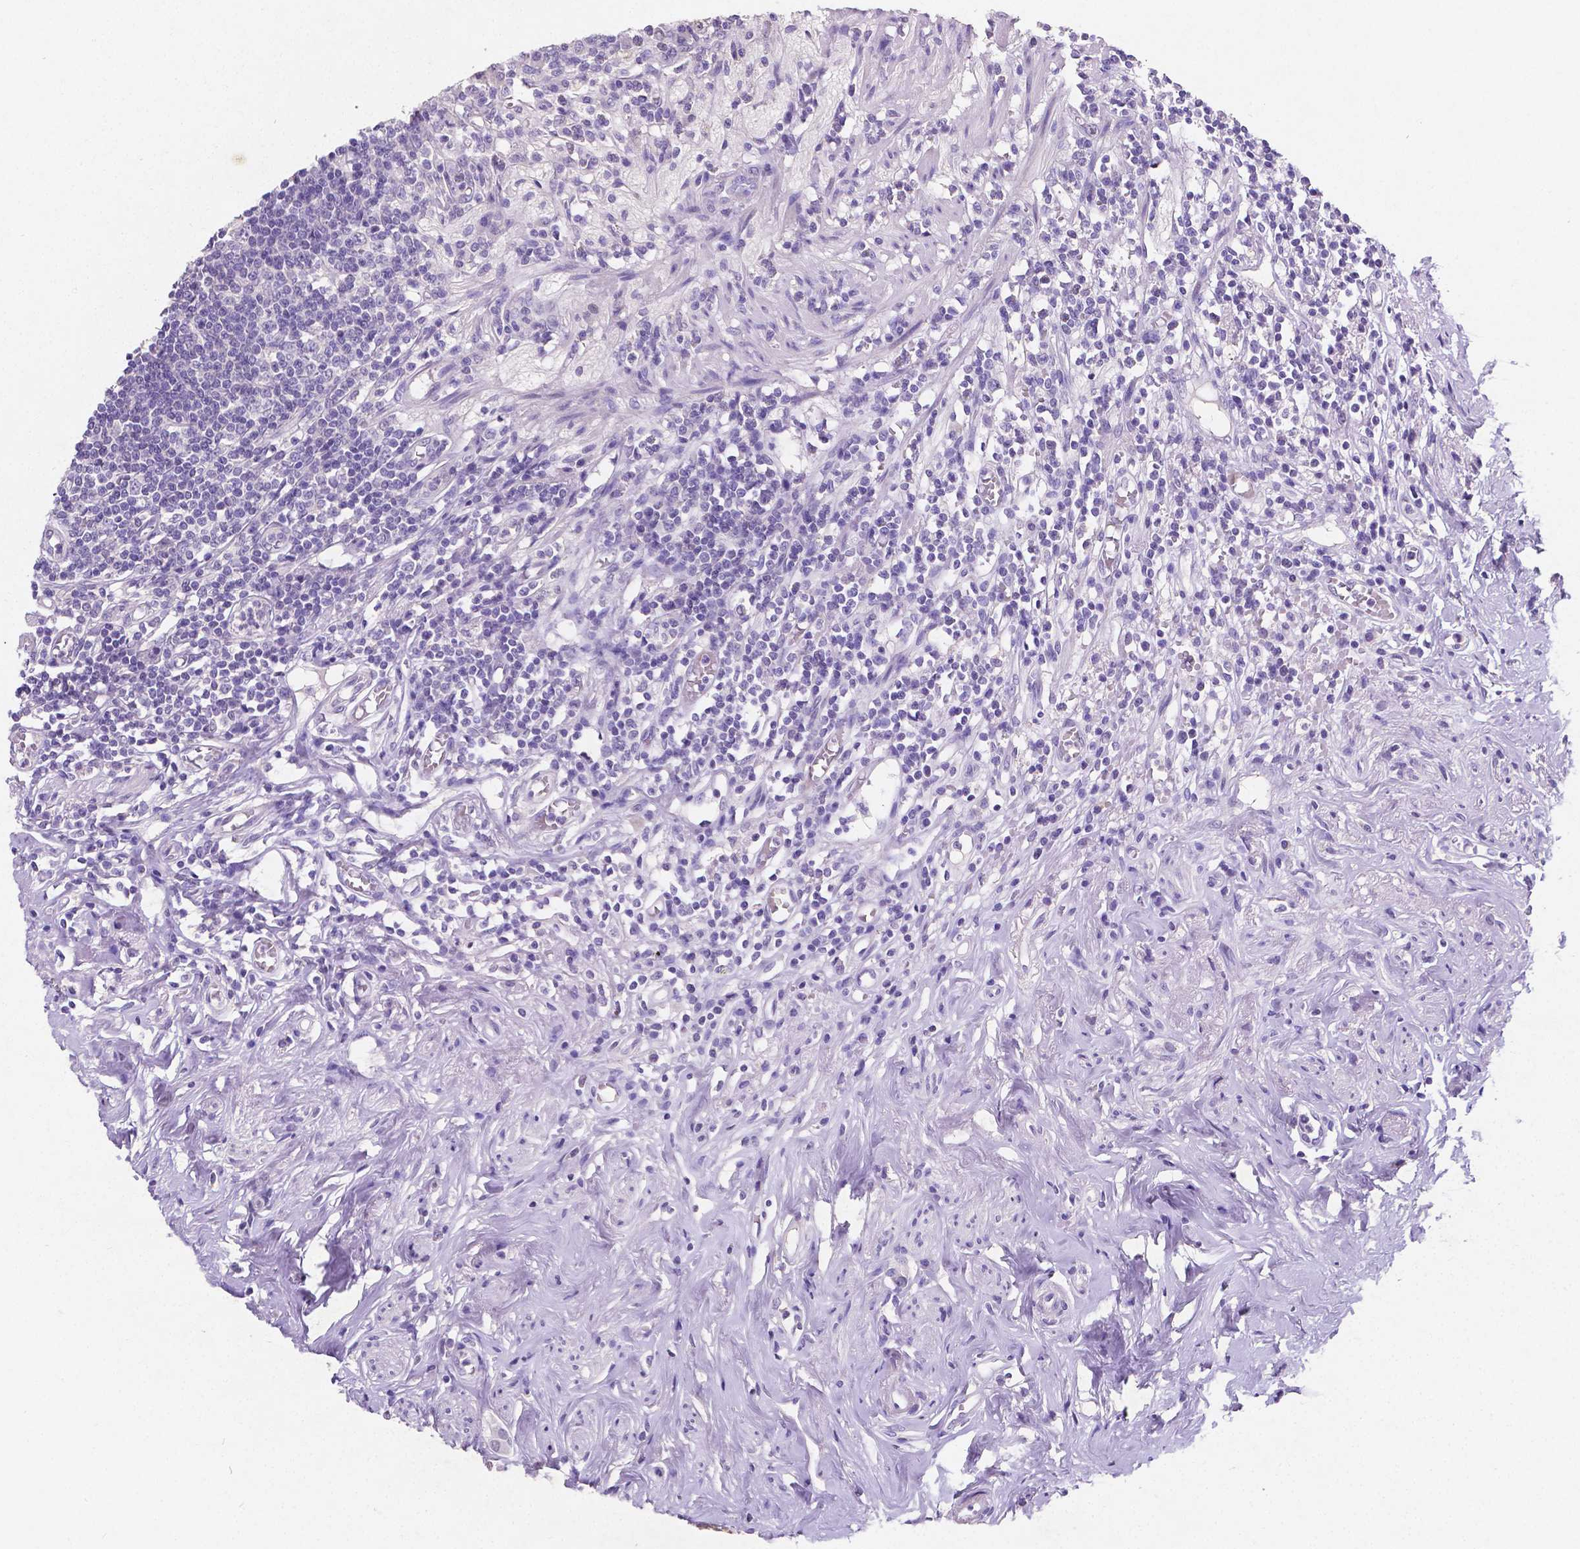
{"staining": {"intensity": "moderate", "quantity": ">75%", "location": "nuclear"}, "tissue": "appendix", "cell_type": "Glandular cells", "image_type": "normal", "snomed": [{"axis": "morphology", "description": "Normal tissue, NOS"}, {"axis": "morphology", "description": "Carcinoma, endometroid"}, {"axis": "topography", "description": "Appendix"}, {"axis": "topography", "description": "Colon"}], "caption": "The image exhibits immunohistochemical staining of benign appendix. There is moderate nuclear expression is seen in about >75% of glandular cells. (DAB (3,3'-diaminobenzidine) IHC, brown staining for protein, blue staining for nuclei).", "gene": "SATB2", "patient": {"sex": "female", "age": 60}}